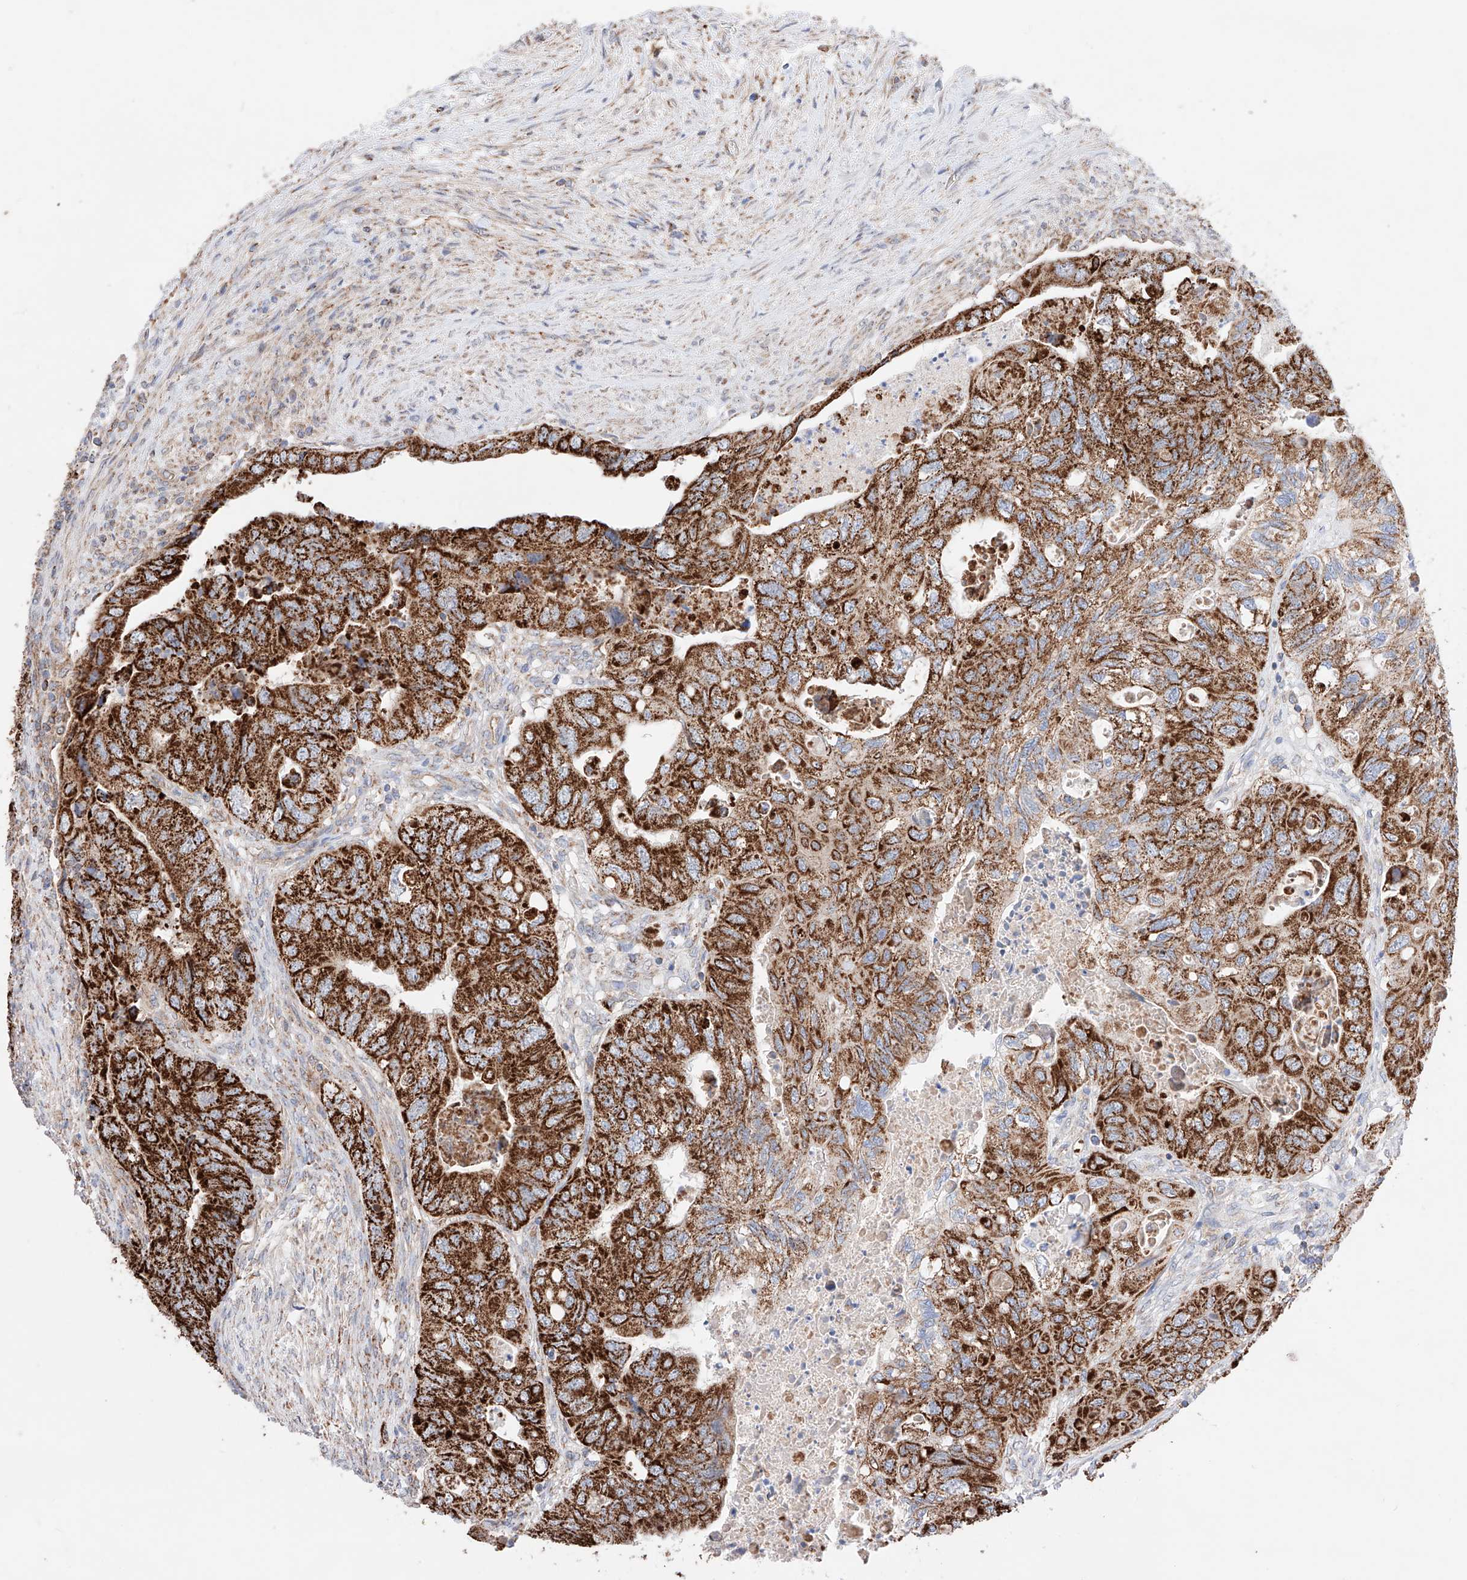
{"staining": {"intensity": "strong", "quantity": ">75%", "location": "cytoplasmic/membranous"}, "tissue": "colorectal cancer", "cell_type": "Tumor cells", "image_type": "cancer", "snomed": [{"axis": "morphology", "description": "Adenocarcinoma, NOS"}, {"axis": "topography", "description": "Rectum"}], "caption": "Protein analysis of adenocarcinoma (colorectal) tissue shows strong cytoplasmic/membranous expression in about >75% of tumor cells.", "gene": "KTI12", "patient": {"sex": "male", "age": 63}}